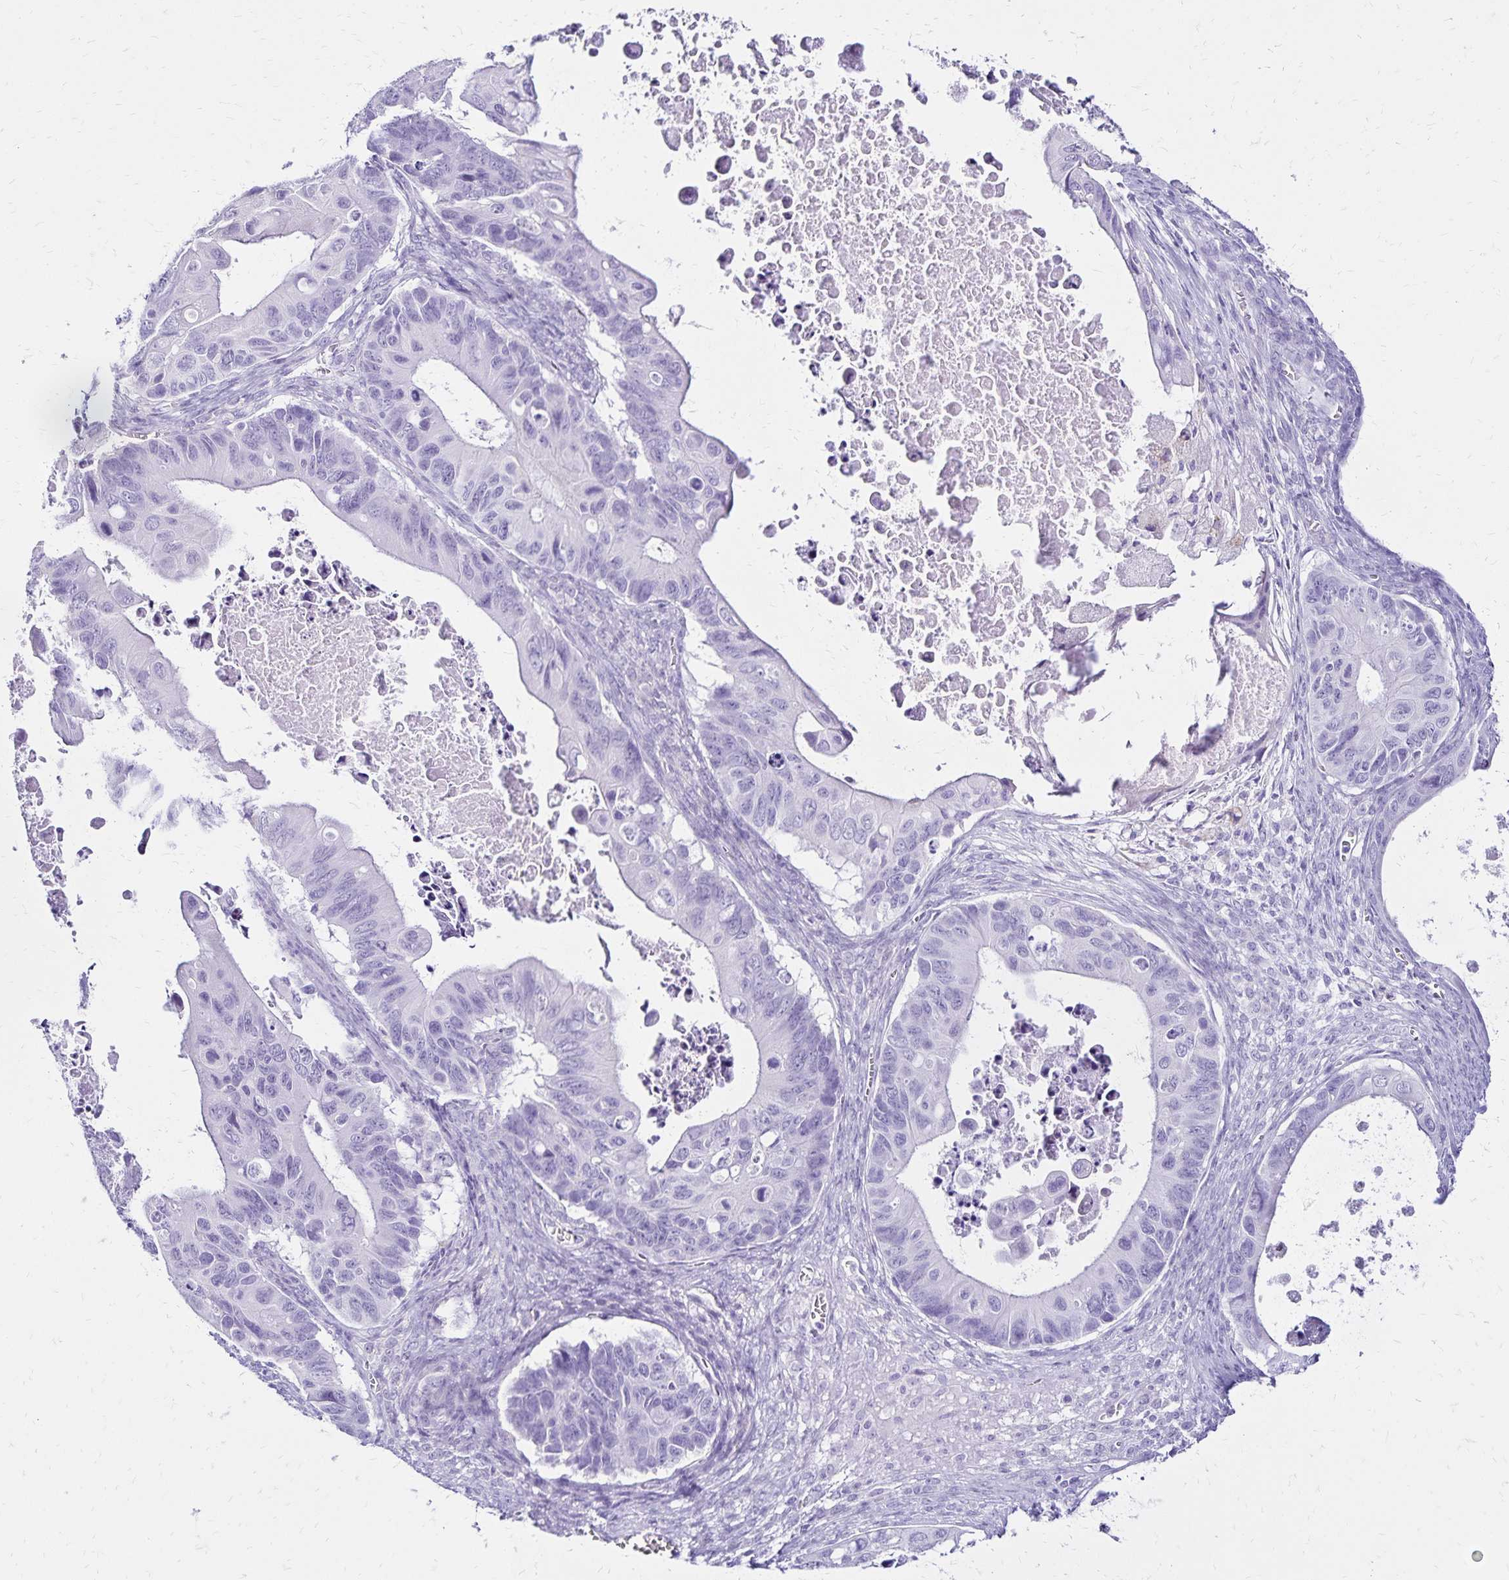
{"staining": {"intensity": "negative", "quantity": "none", "location": "none"}, "tissue": "ovarian cancer", "cell_type": "Tumor cells", "image_type": "cancer", "snomed": [{"axis": "morphology", "description": "Cystadenocarcinoma, mucinous, NOS"}, {"axis": "topography", "description": "Ovary"}], "caption": "There is no significant positivity in tumor cells of ovarian cancer. The staining is performed using DAB (3,3'-diaminobenzidine) brown chromogen with nuclei counter-stained in using hematoxylin.", "gene": "LIN28B", "patient": {"sex": "female", "age": 64}}